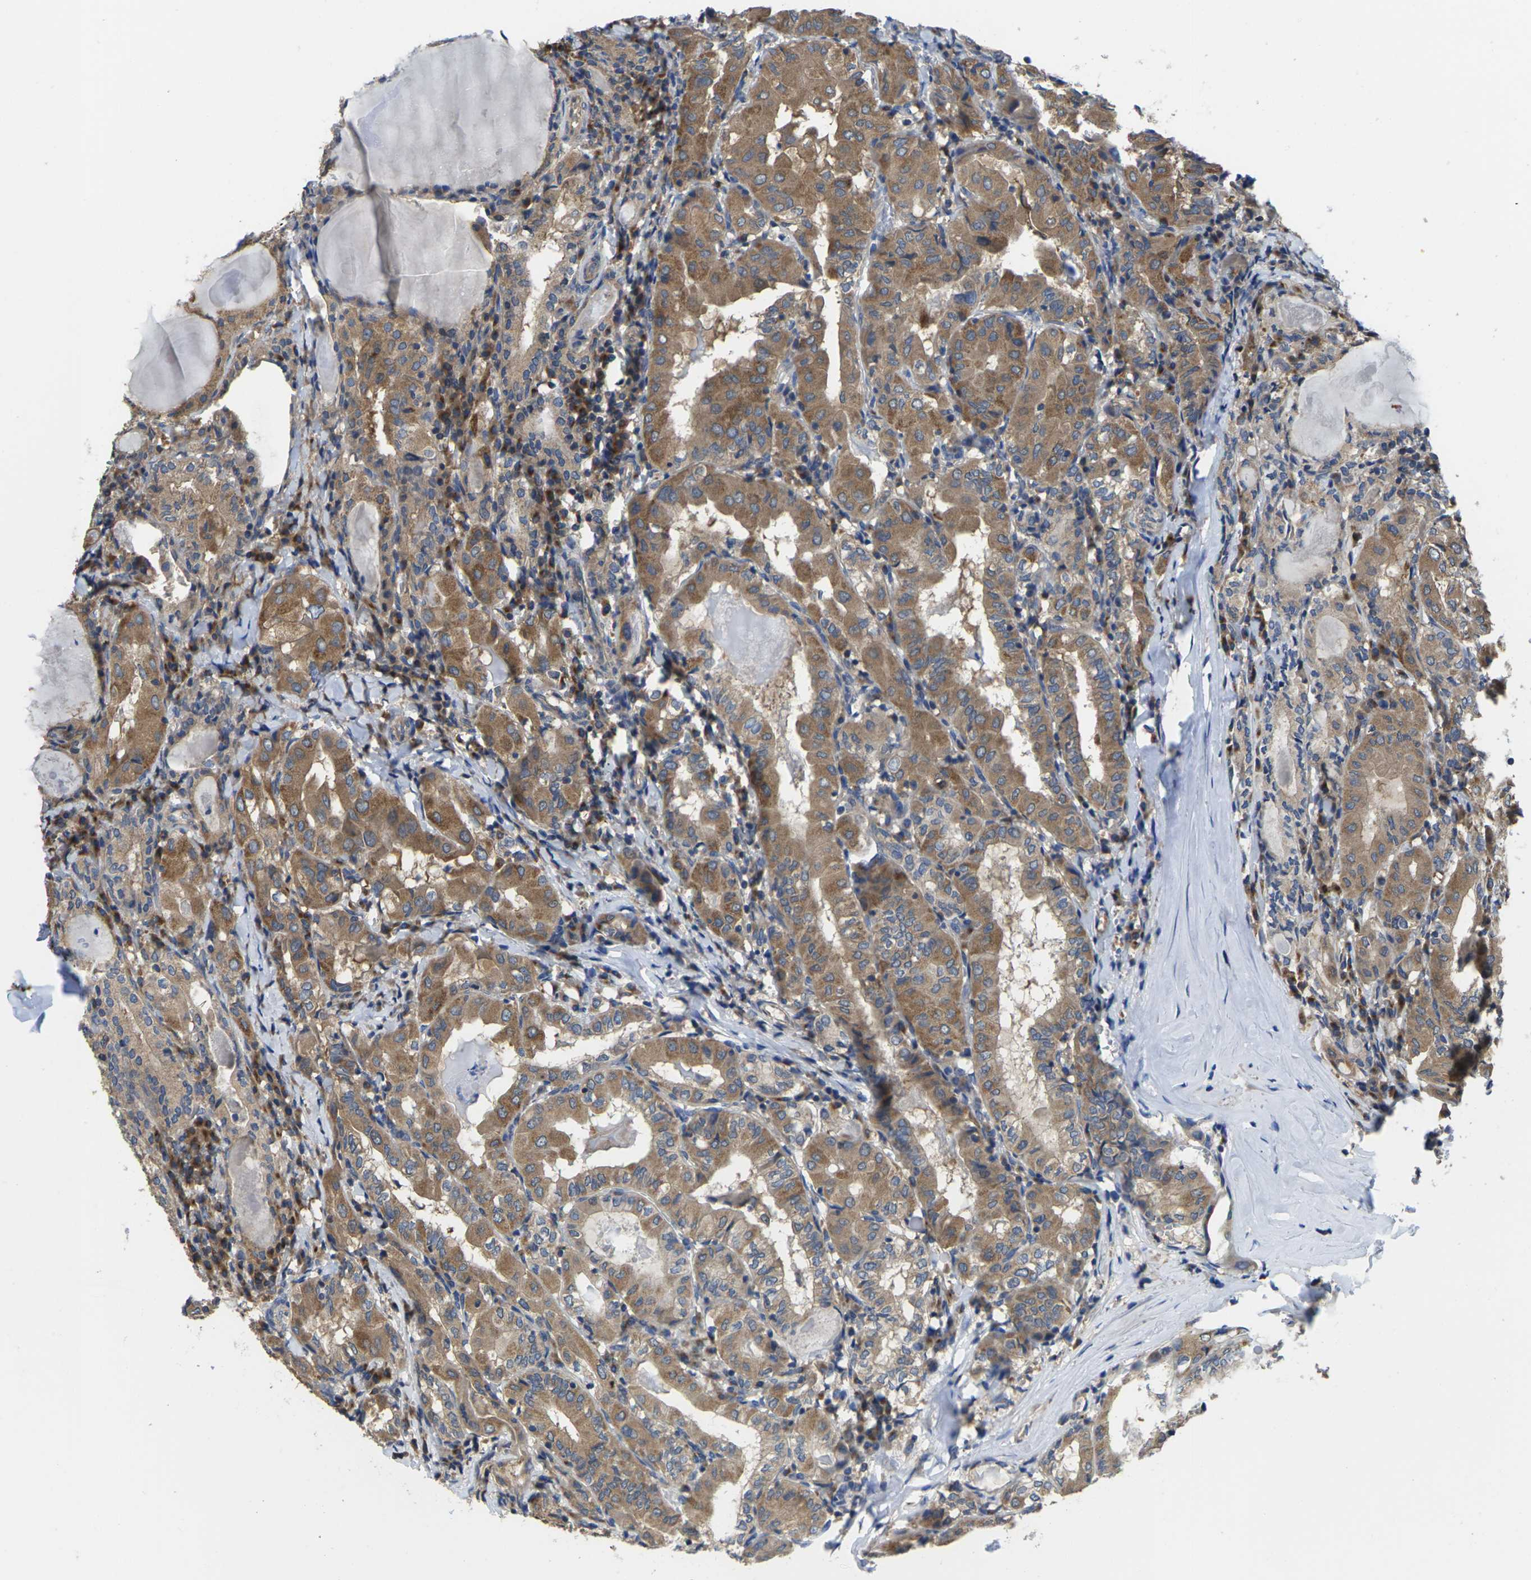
{"staining": {"intensity": "moderate", "quantity": ">75%", "location": "cytoplasmic/membranous"}, "tissue": "thyroid cancer", "cell_type": "Tumor cells", "image_type": "cancer", "snomed": [{"axis": "morphology", "description": "Papillary adenocarcinoma, NOS"}, {"axis": "topography", "description": "Thyroid gland"}], "caption": "This image displays IHC staining of human thyroid papillary adenocarcinoma, with medium moderate cytoplasmic/membranous positivity in about >75% of tumor cells.", "gene": "TMCC2", "patient": {"sex": "female", "age": 42}}